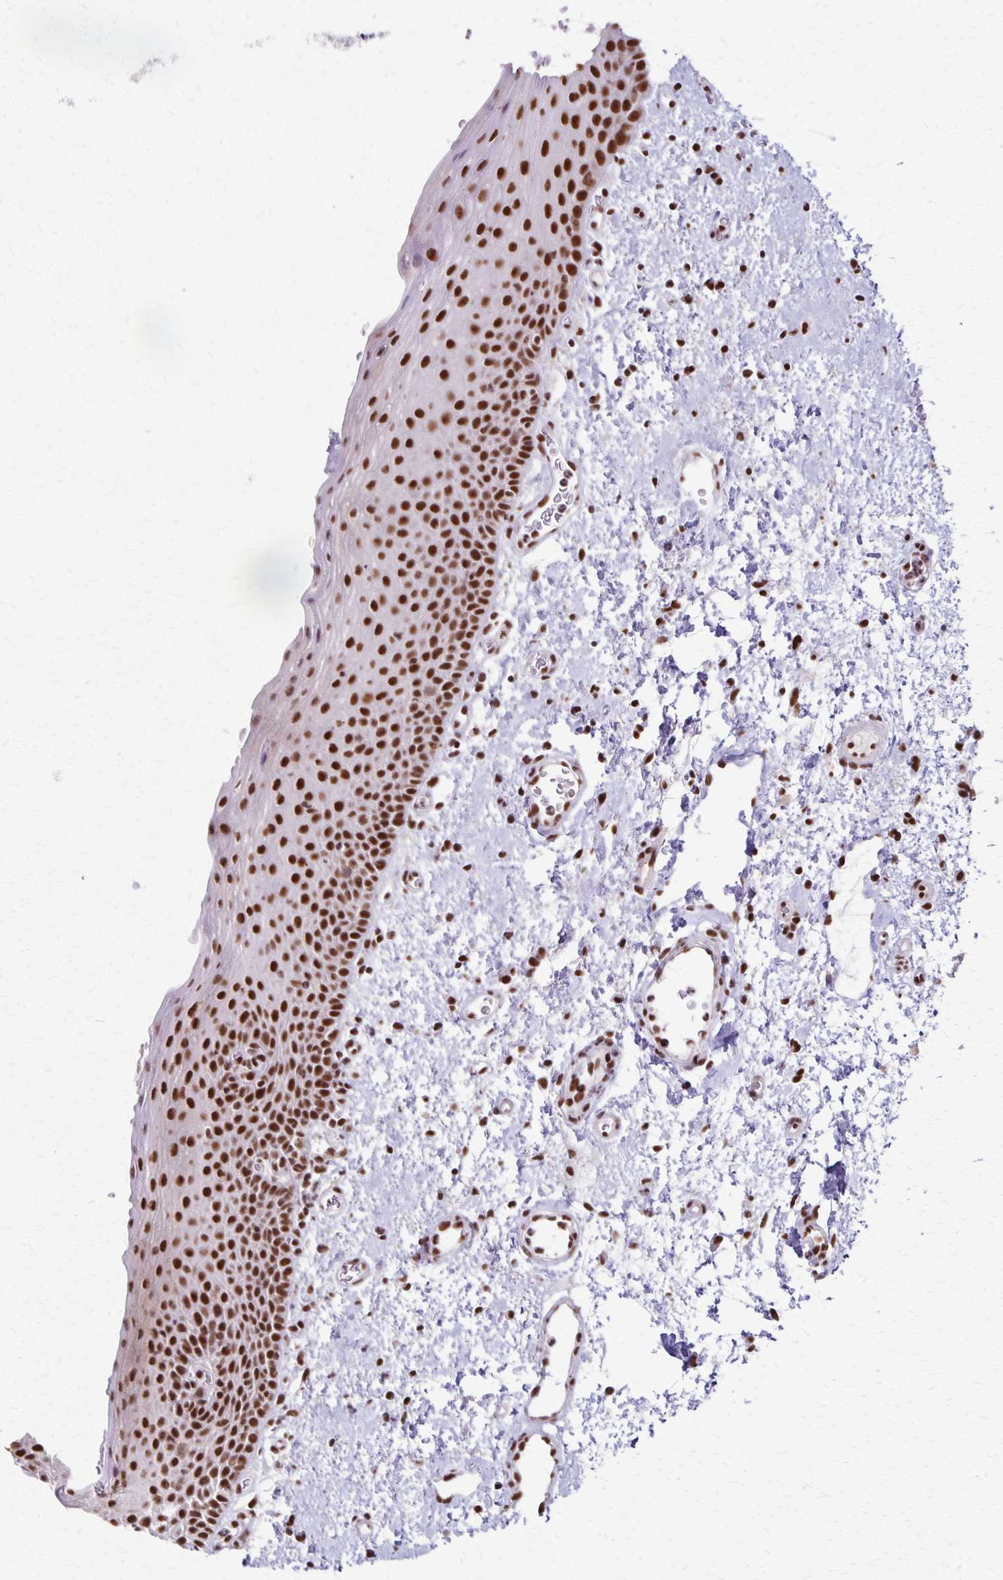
{"staining": {"intensity": "strong", "quantity": ">75%", "location": "nuclear"}, "tissue": "oral mucosa", "cell_type": "Squamous epithelial cells", "image_type": "normal", "snomed": [{"axis": "morphology", "description": "Normal tissue, NOS"}, {"axis": "topography", "description": "Oral tissue"}, {"axis": "topography", "description": "Head-Neck"}], "caption": "Immunohistochemical staining of normal human oral mucosa displays high levels of strong nuclear expression in about >75% of squamous epithelial cells.", "gene": "XRCC6", "patient": {"sex": "female", "age": 55}}